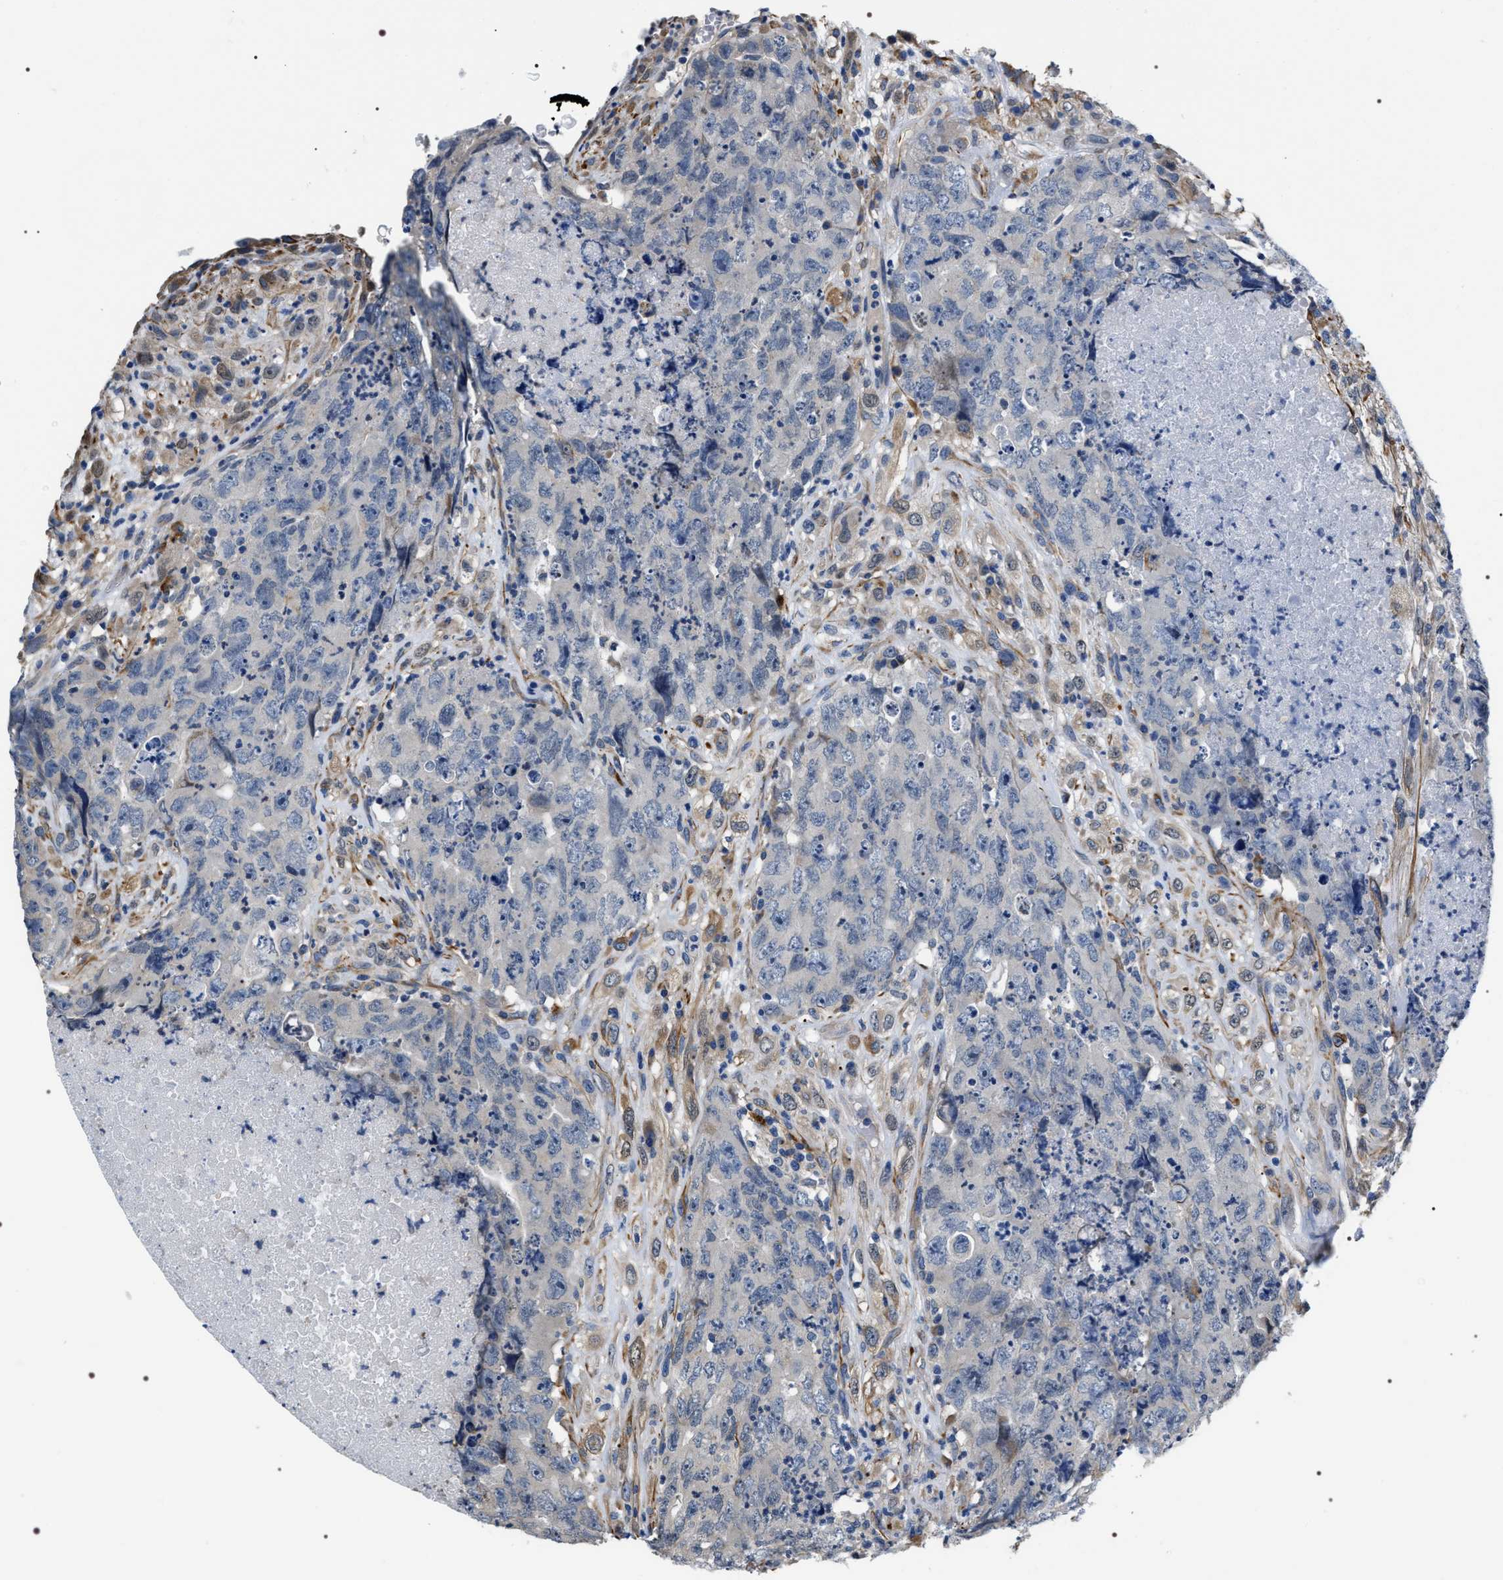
{"staining": {"intensity": "negative", "quantity": "none", "location": "none"}, "tissue": "testis cancer", "cell_type": "Tumor cells", "image_type": "cancer", "snomed": [{"axis": "morphology", "description": "Carcinoma, Embryonal, NOS"}, {"axis": "topography", "description": "Testis"}], "caption": "A high-resolution micrograph shows IHC staining of testis cancer (embryonal carcinoma), which shows no significant staining in tumor cells.", "gene": "PKD1L1", "patient": {"sex": "male", "age": 32}}